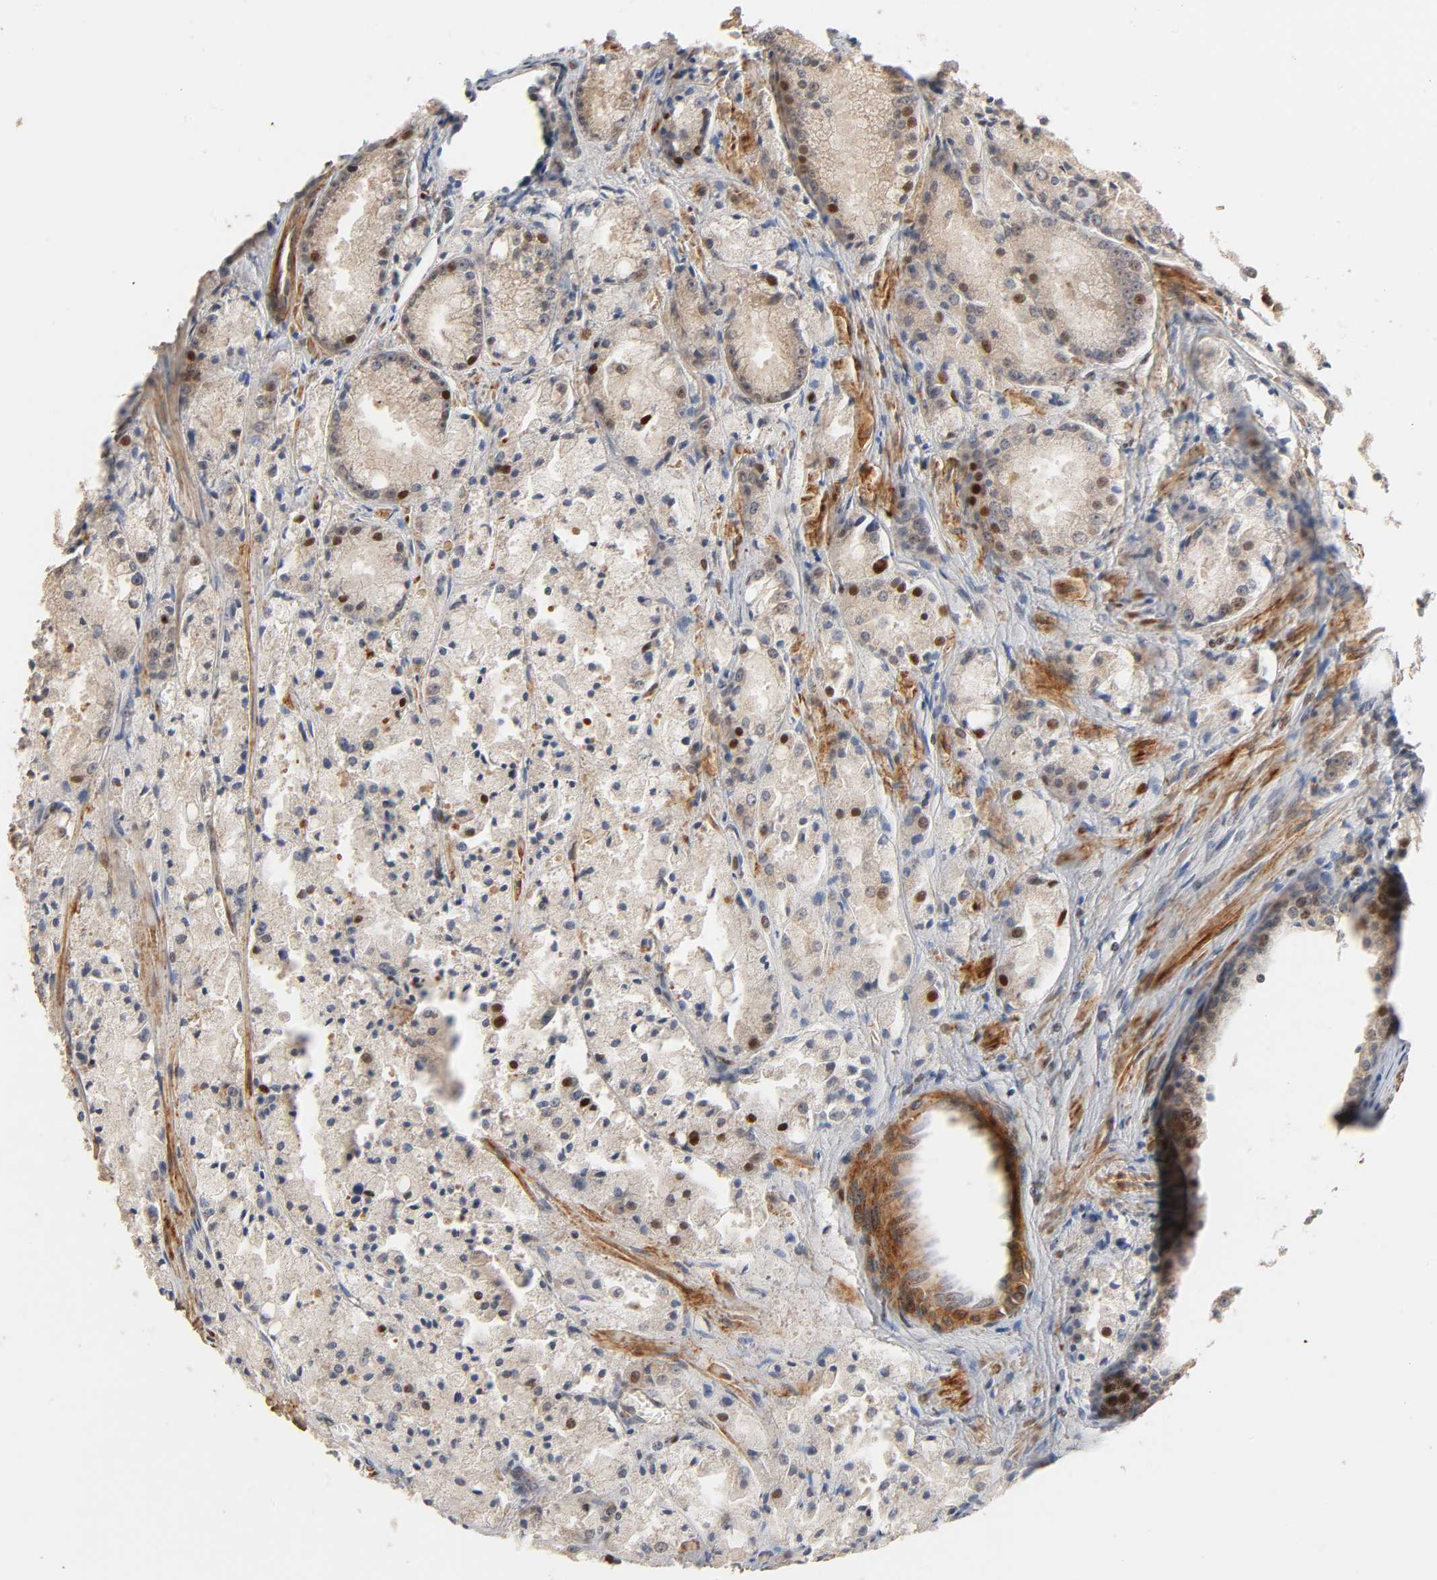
{"staining": {"intensity": "moderate", "quantity": ">75%", "location": "cytoplasmic/membranous,nuclear"}, "tissue": "prostate cancer", "cell_type": "Tumor cells", "image_type": "cancer", "snomed": [{"axis": "morphology", "description": "Adenocarcinoma, Low grade"}, {"axis": "topography", "description": "Prostate"}], "caption": "A medium amount of moderate cytoplasmic/membranous and nuclear staining is seen in approximately >75% of tumor cells in prostate cancer (adenocarcinoma (low-grade)) tissue.", "gene": "NEMF", "patient": {"sex": "male", "age": 64}}